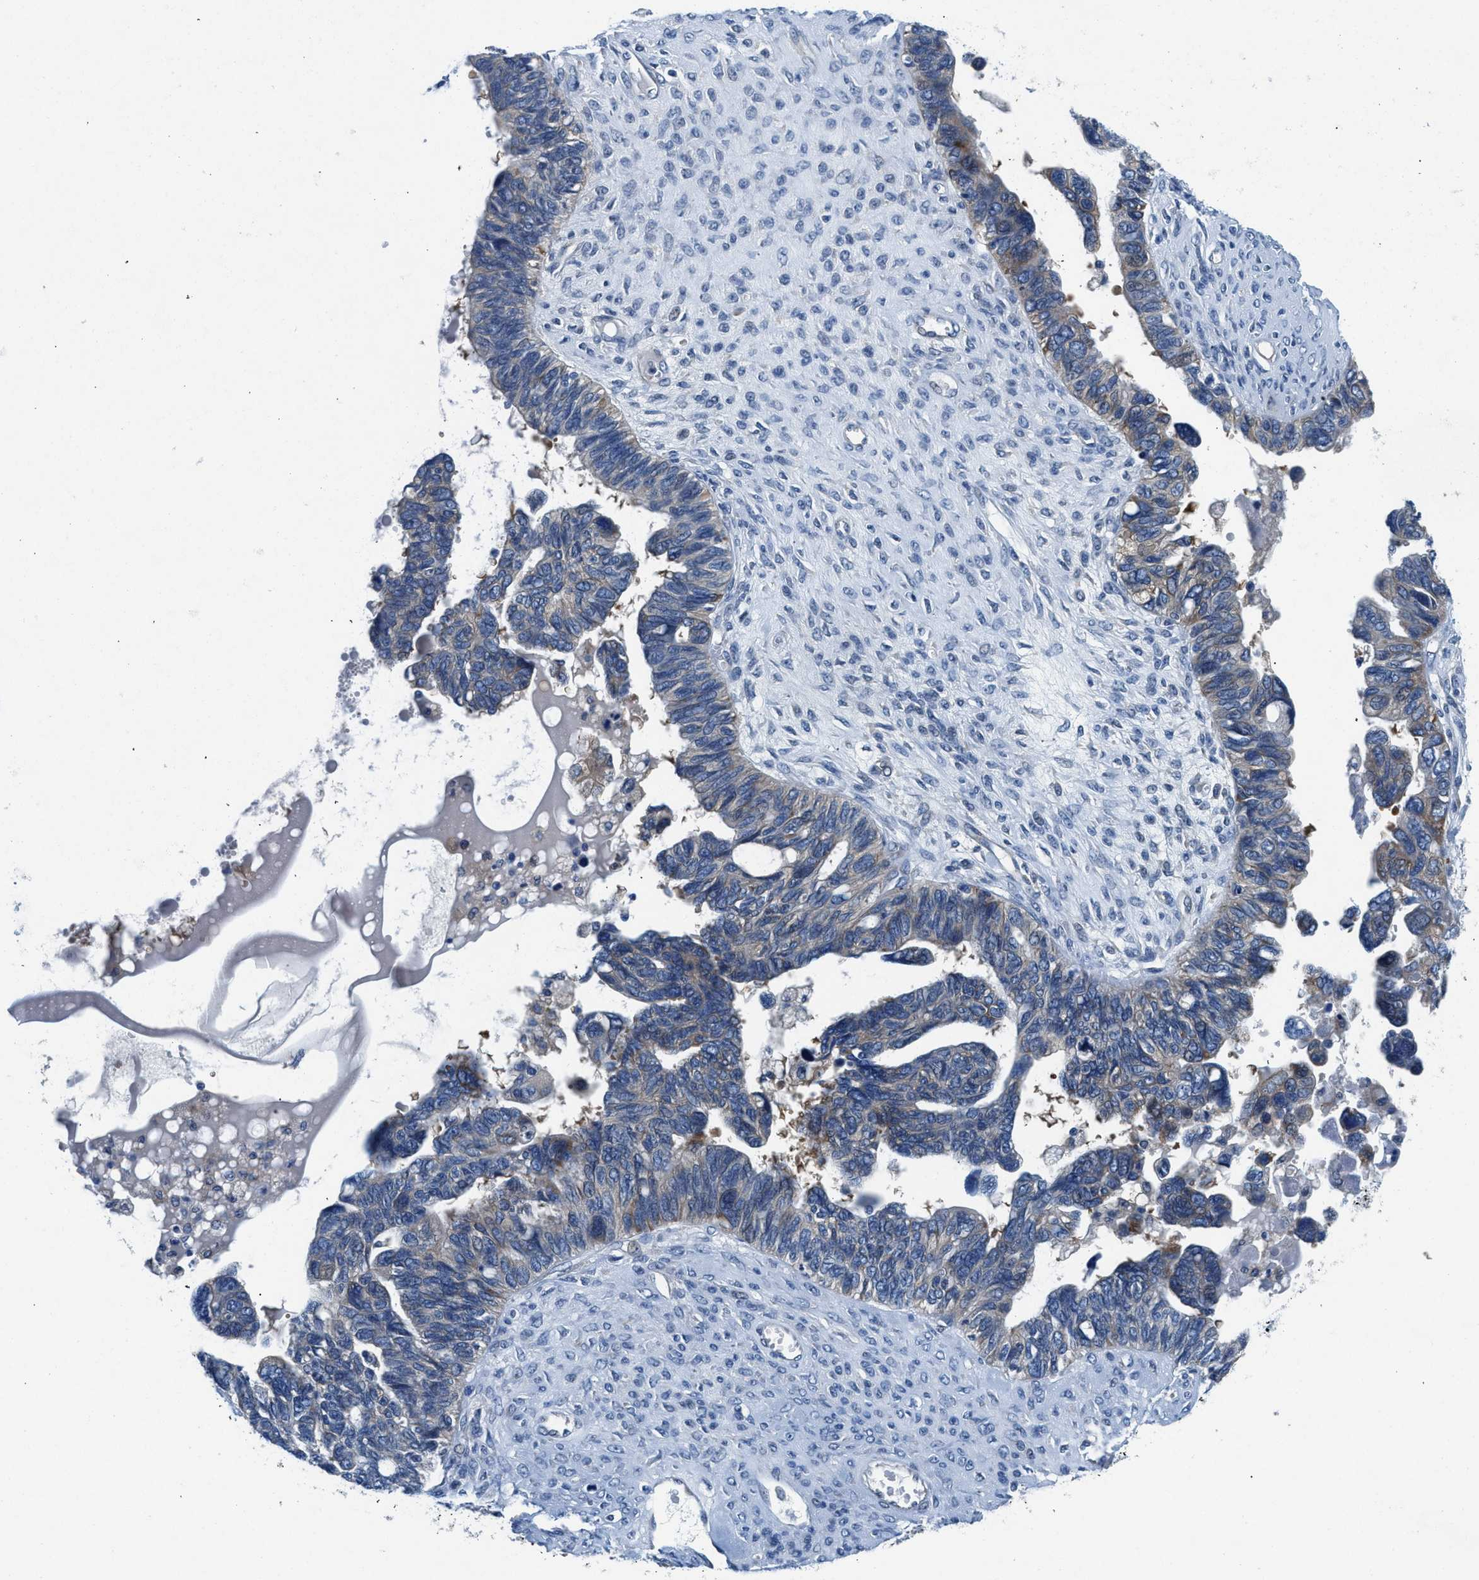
{"staining": {"intensity": "negative", "quantity": "none", "location": "none"}, "tissue": "ovarian cancer", "cell_type": "Tumor cells", "image_type": "cancer", "snomed": [{"axis": "morphology", "description": "Cystadenocarcinoma, serous, NOS"}, {"axis": "topography", "description": "Ovary"}], "caption": "Immunohistochemical staining of human ovarian cancer (serous cystadenocarcinoma) demonstrates no significant positivity in tumor cells. (DAB (3,3'-diaminobenzidine) immunohistochemistry with hematoxylin counter stain).", "gene": "COPS2", "patient": {"sex": "female", "age": 79}}